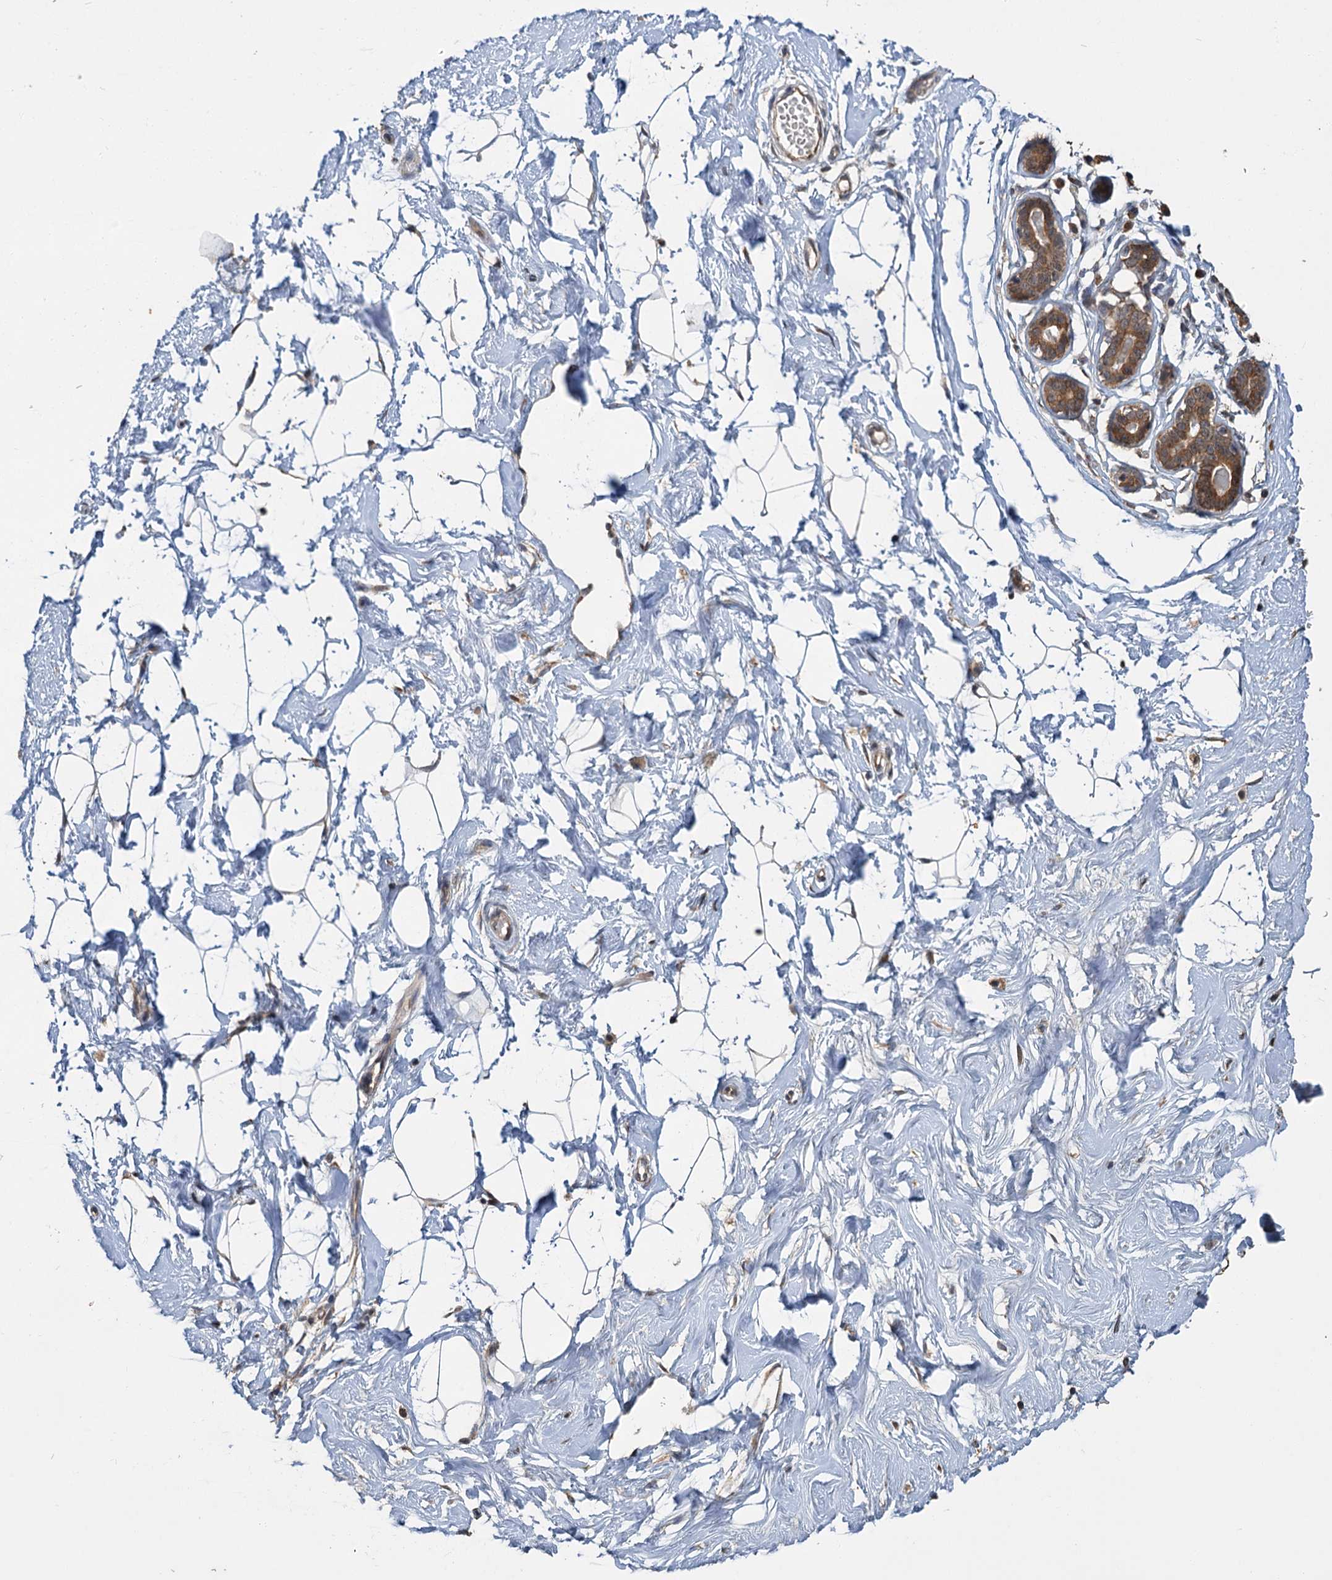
{"staining": {"intensity": "negative", "quantity": "none", "location": "none"}, "tissue": "breast", "cell_type": "Adipocytes", "image_type": "normal", "snomed": [{"axis": "morphology", "description": "Normal tissue, NOS"}, {"axis": "morphology", "description": "Adenoma, NOS"}, {"axis": "topography", "description": "Breast"}], "caption": "DAB (3,3'-diaminobenzidine) immunohistochemical staining of benign breast shows no significant expression in adipocytes.", "gene": "KANSL2", "patient": {"sex": "female", "age": 23}}